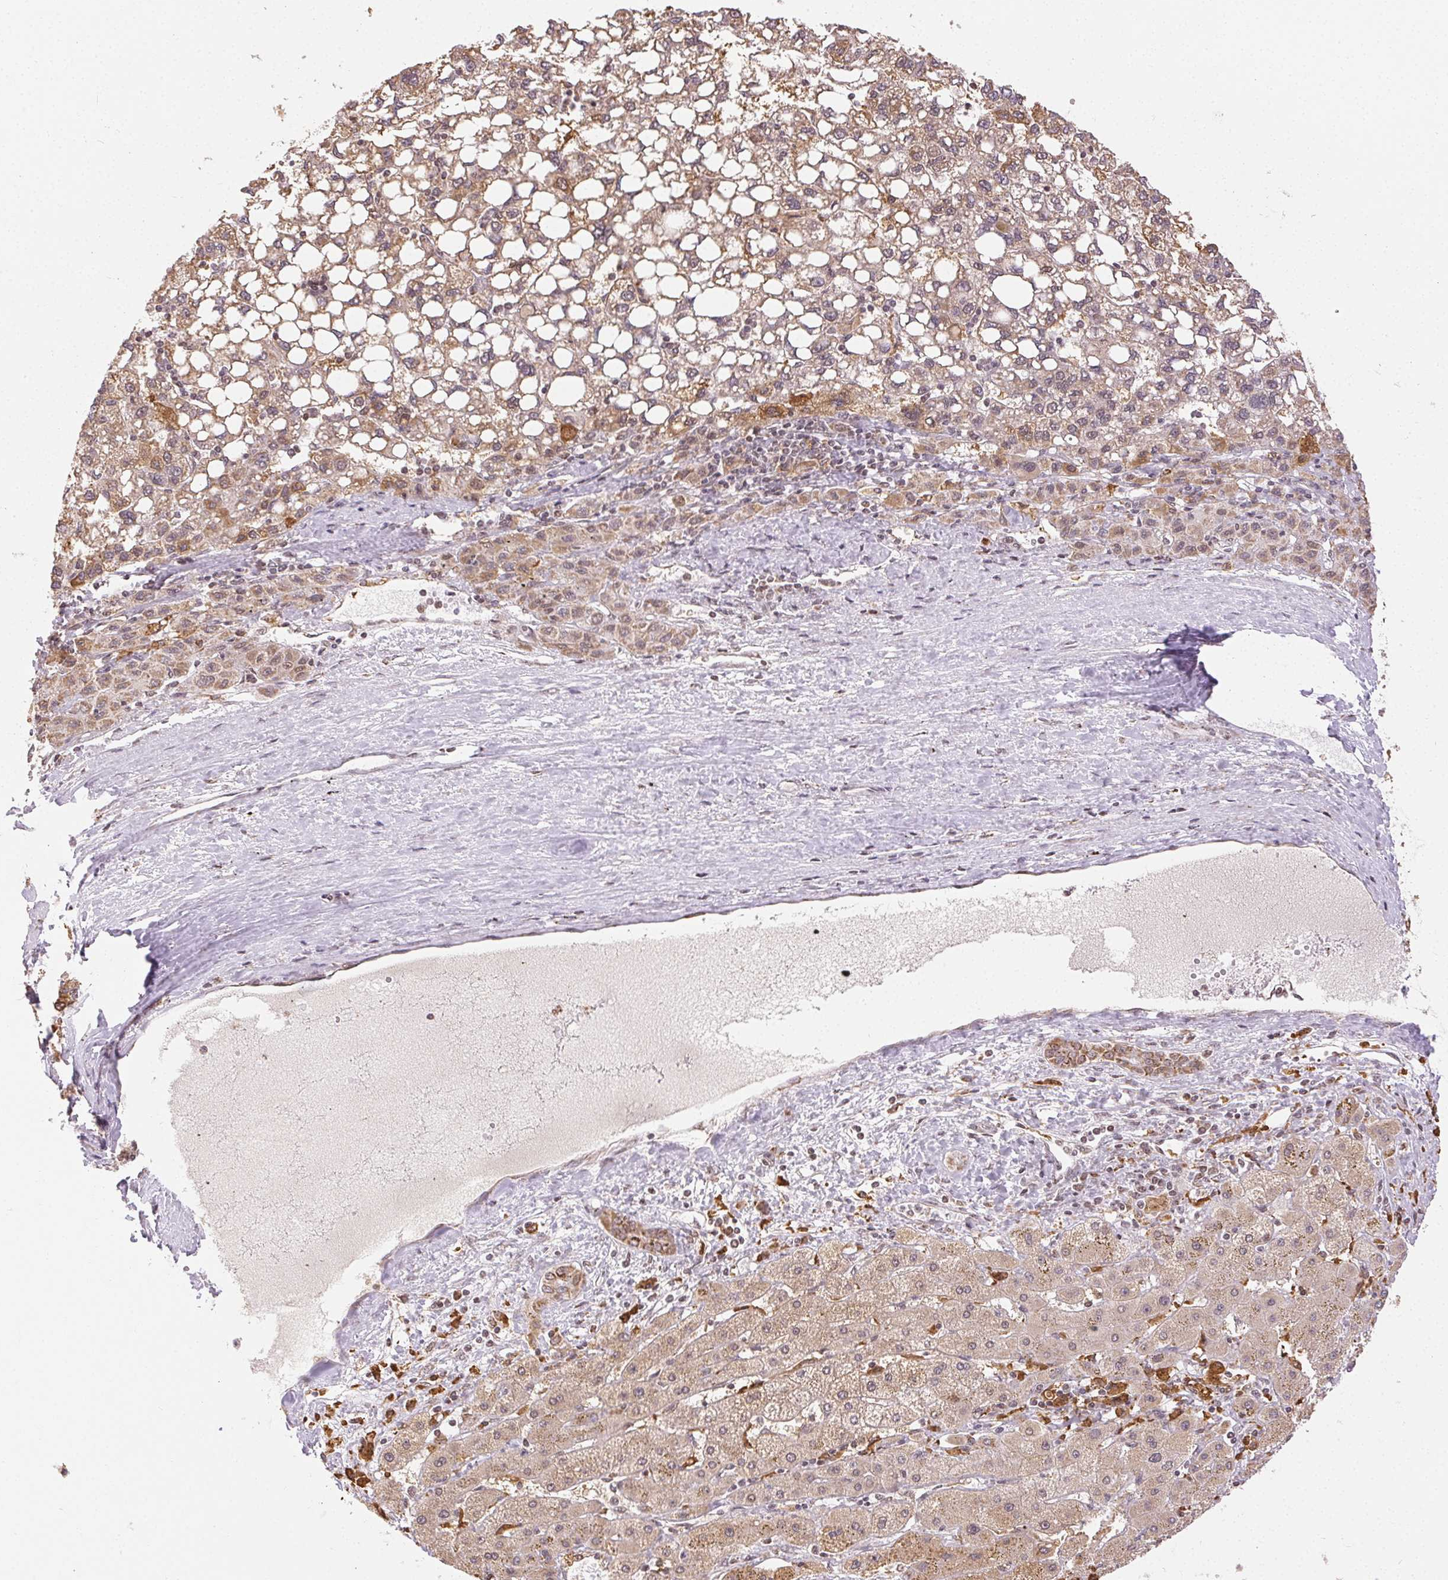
{"staining": {"intensity": "moderate", "quantity": "25%-75%", "location": "cytoplasmic/membranous"}, "tissue": "liver cancer", "cell_type": "Tumor cells", "image_type": "cancer", "snomed": [{"axis": "morphology", "description": "Carcinoma, Hepatocellular, NOS"}, {"axis": "topography", "description": "Liver"}], "caption": "Brown immunohistochemical staining in hepatocellular carcinoma (liver) shows moderate cytoplasmic/membranous staining in about 25%-75% of tumor cells. (DAB IHC, brown staining for protein, blue staining for nuclei).", "gene": "PIWIL4", "patient": {"sex": "female", "age": 82}}